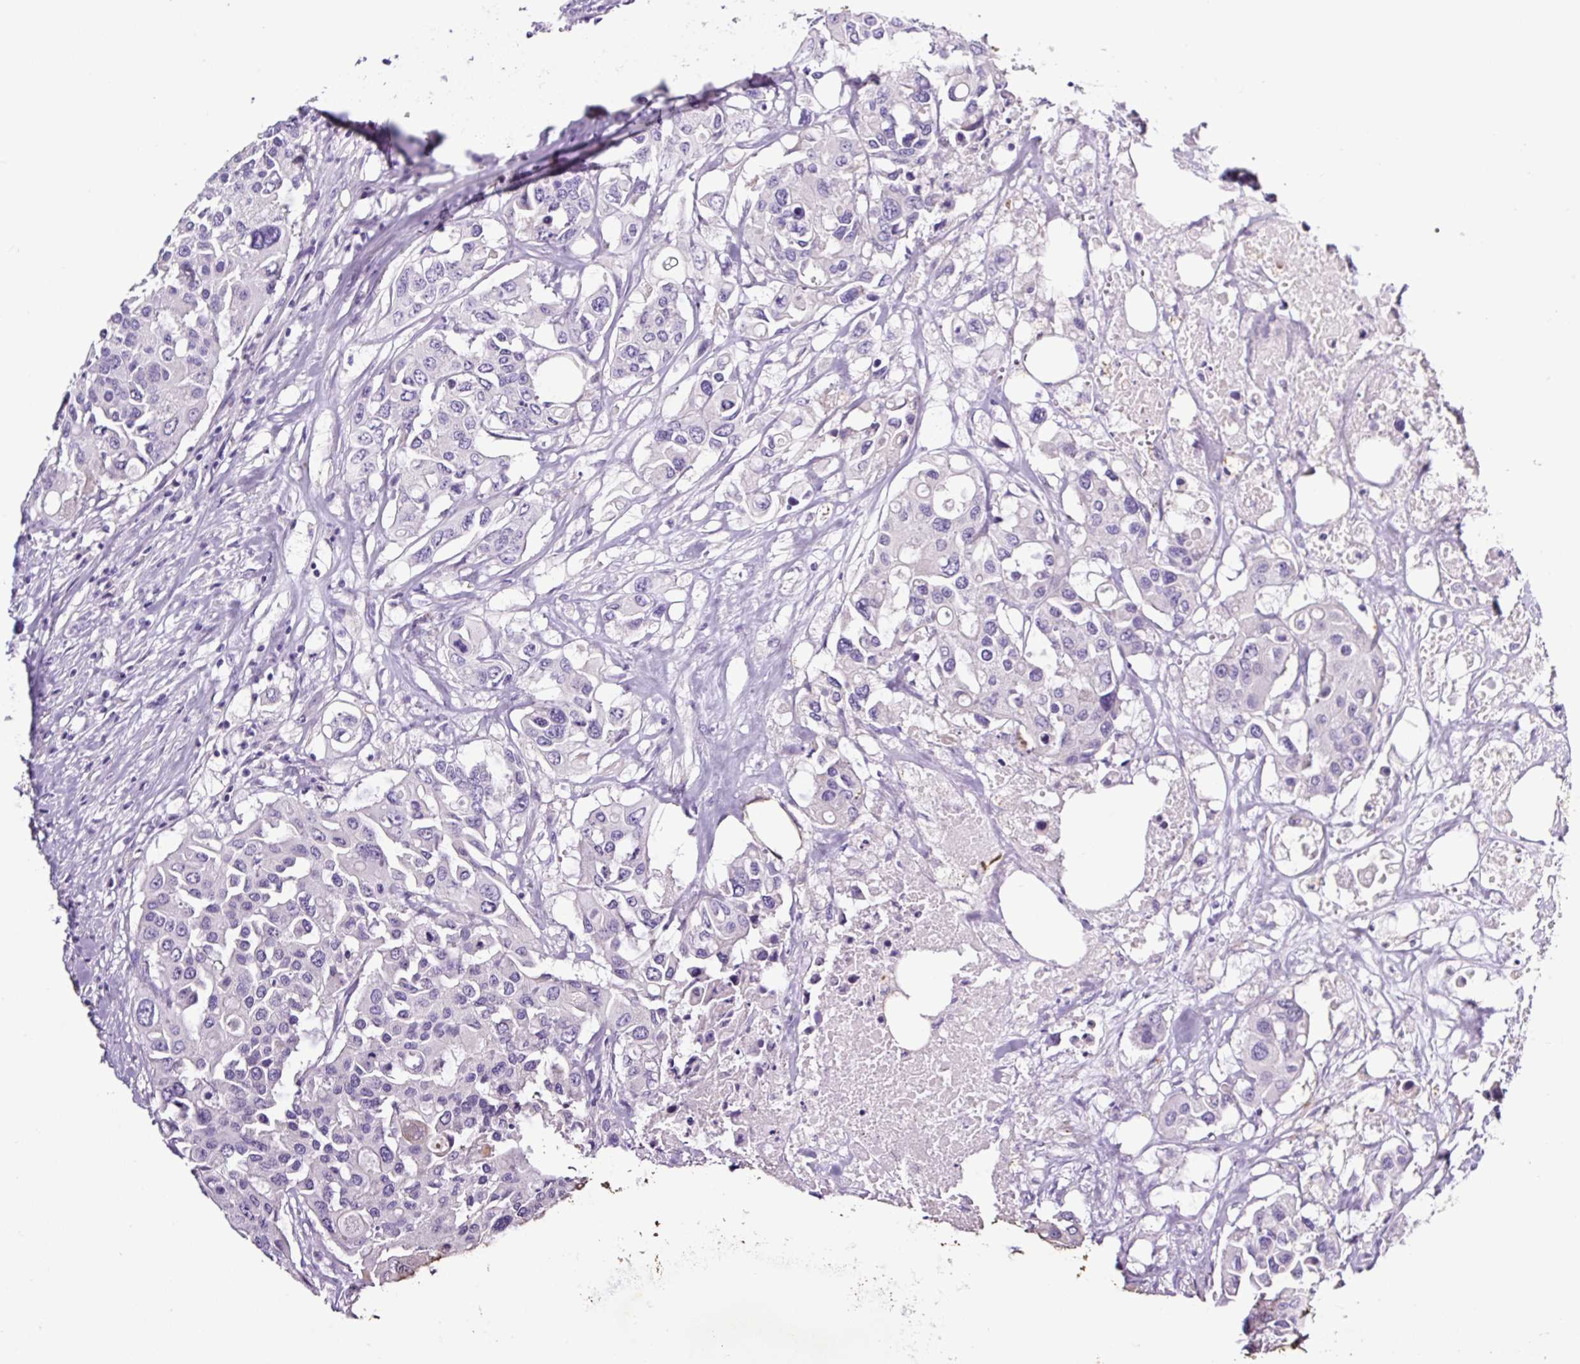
{"staining": {"intensity": "negative", "quantity": "none", "location": "none"}, "tissue": "colorectal cancer", "cell_type": "Tumor cells", "image_type": "cancer", "snomed": [{"axis": "morphology", "description": "Adenocarcinoma, NOS"}, {"axis": "topography", "description": "Colon"}], "caption": "High power microscopy image of an immunohistochemistry image of colorectal cancer, revealing no significant staining in tumor cells. (Brightfield microscopy of DAB immunohistochemistry (IHC) at high magnification).", "gene": "SP8", "patient": {"sex": "male", "age": 77}}